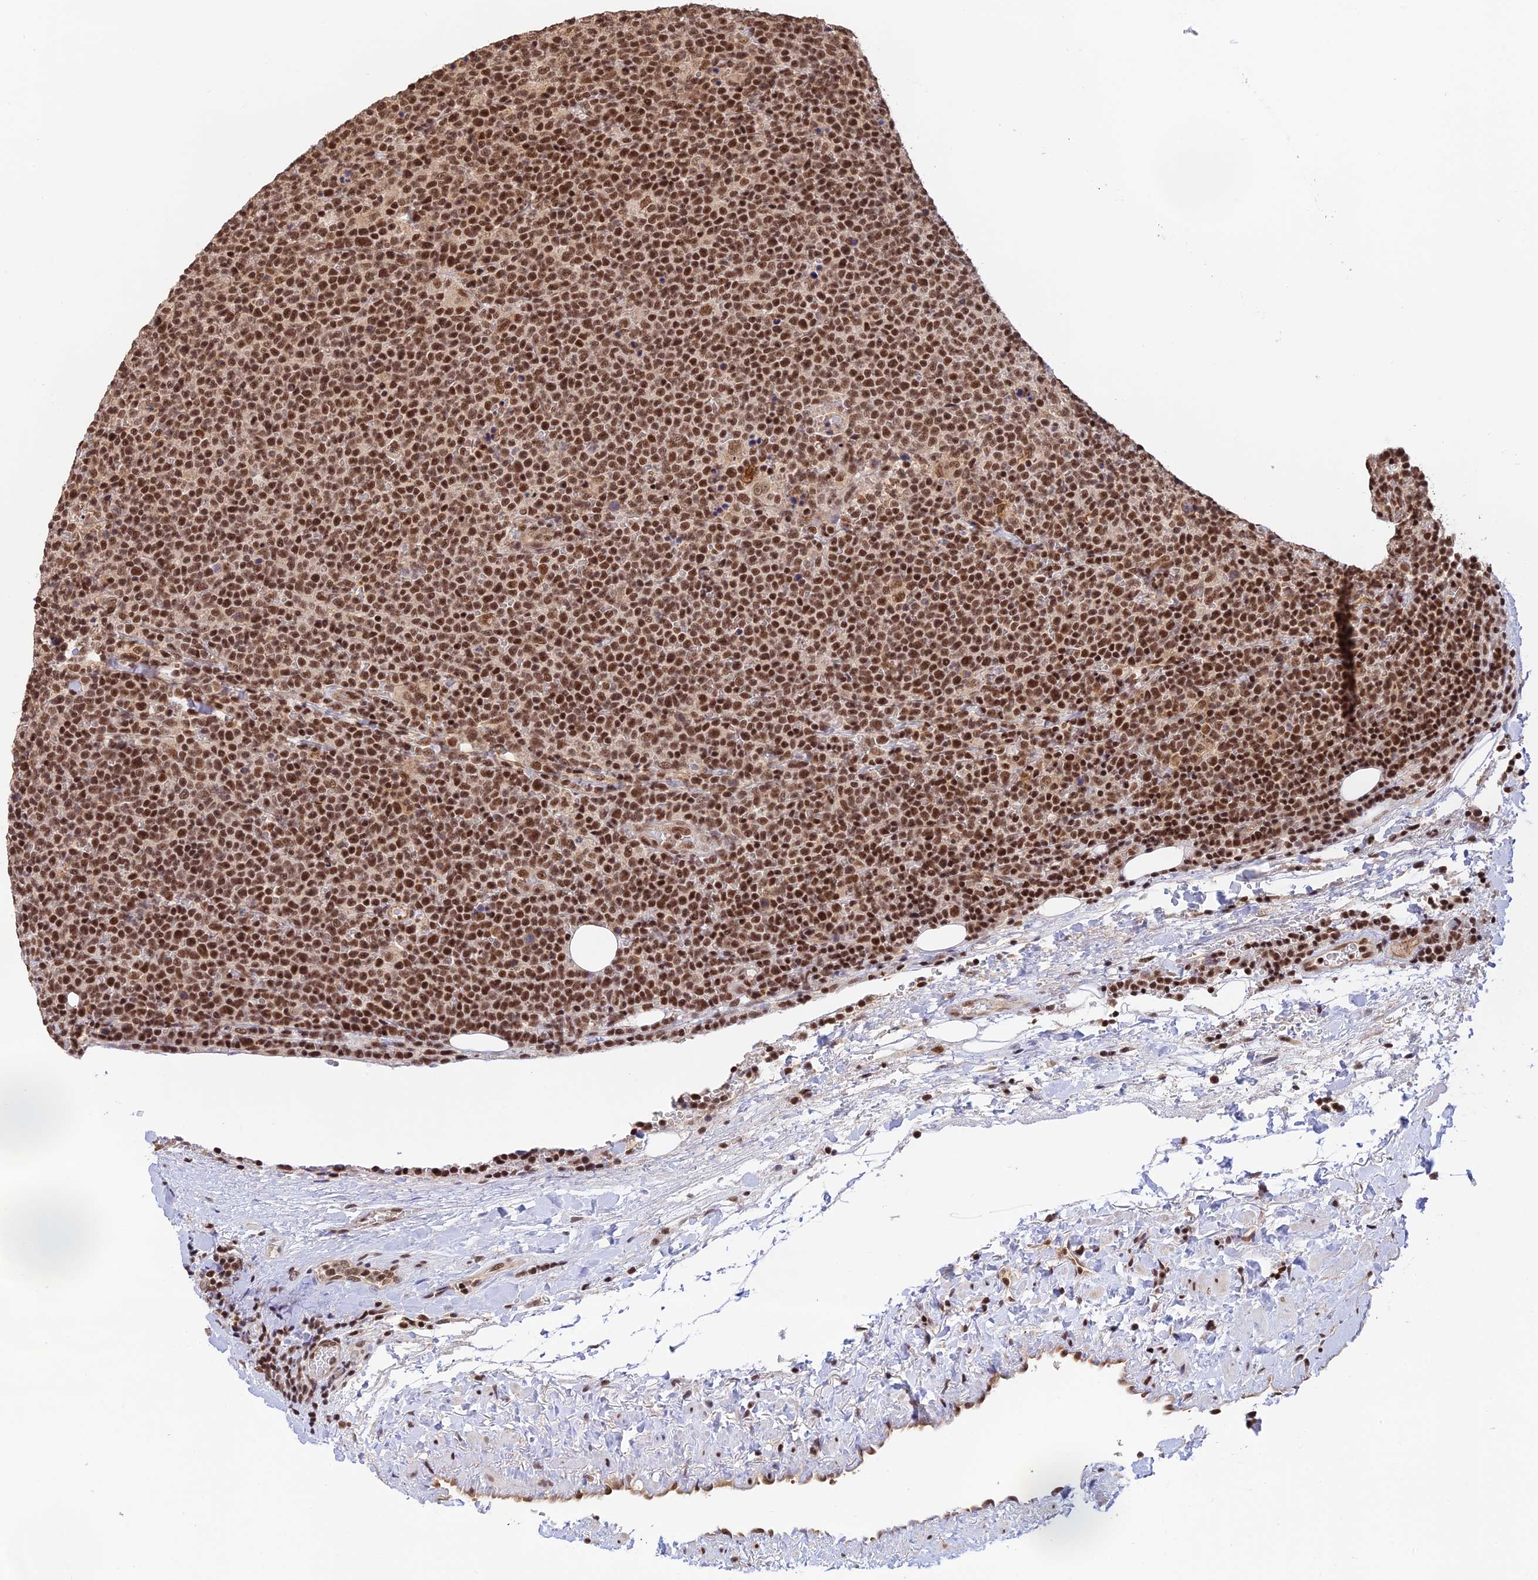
{"staining": {"intensity": "strong", "quantity": ">75%", "location": "nuclear"}, "tissue": "lymphoma", "cell_type": "Tumor cells", "image_type": "cancer", "snomed": [{"axis": "morphology", "description": "Malignant lymphoma, non-Hodgkin's type, High grade"}, {"axis": "topography", "description": "Lymph node"}], "caption": "This histopathology image displays immunohistochemistry (IHC) staining of human lymphoma, with high strong nuclear expression in approximately >75% of tumor cells.", "gene": "THAP11", "patient": {"sex": "male", "age": 61}}